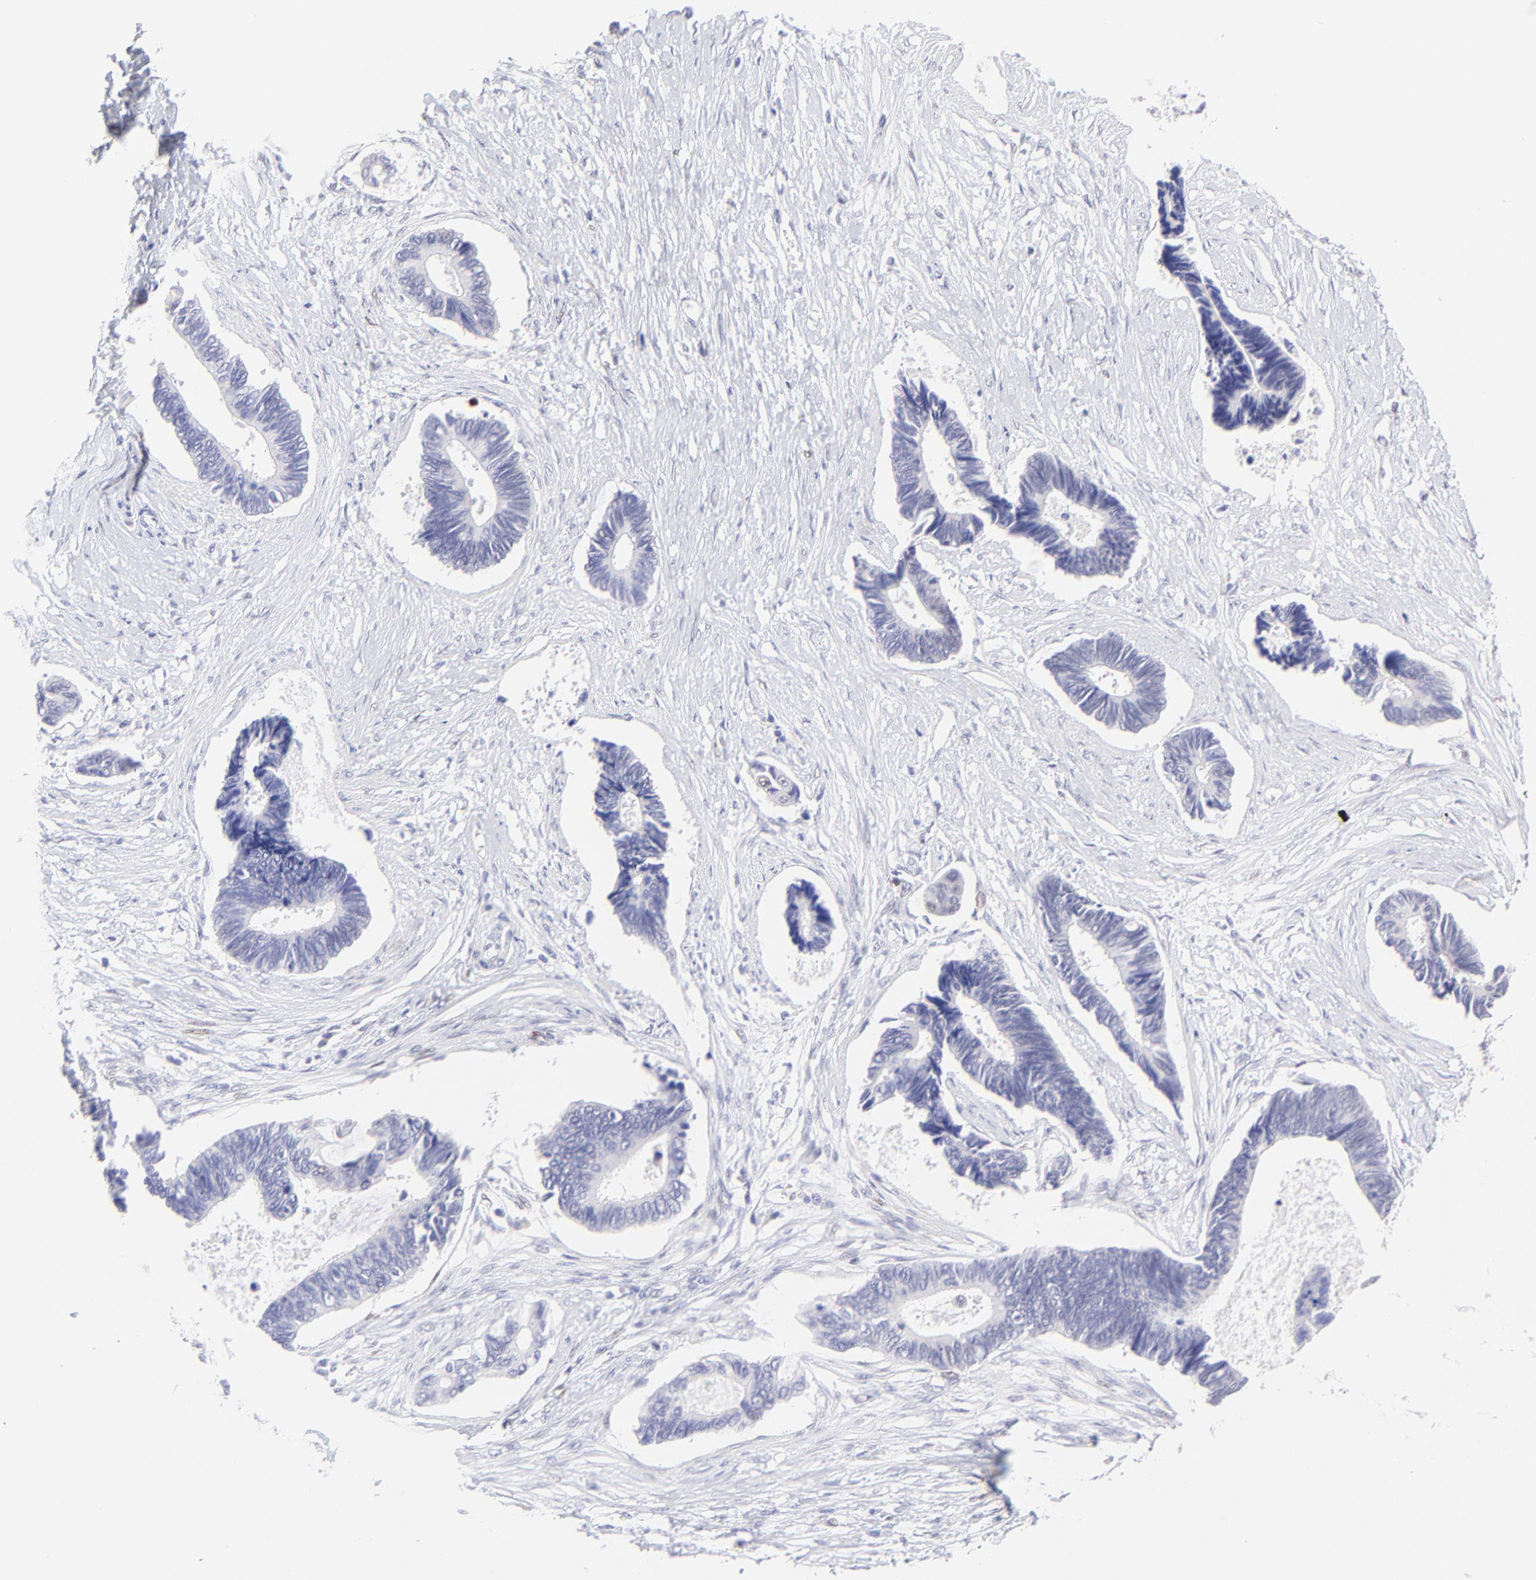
{"staining": {"intensity": "negative", "quantity": "none", "location": "none"}, "tissue": "pancreatic cancer", "cell_type": "Tumor cells", "image_type": "cancer", "snomed": [{"axis": "morphology", "description": "Adenocarcinoma, NOS"}, {"axis": "topography", "description": "Pancreas"}], "caption": "Pancreatic adenocarcinoma was stained to show a protein in brown. There is no significant positivity in tumor cells.", "gene": "KLF4", "patient": {"sex": "female", "age": 70}}